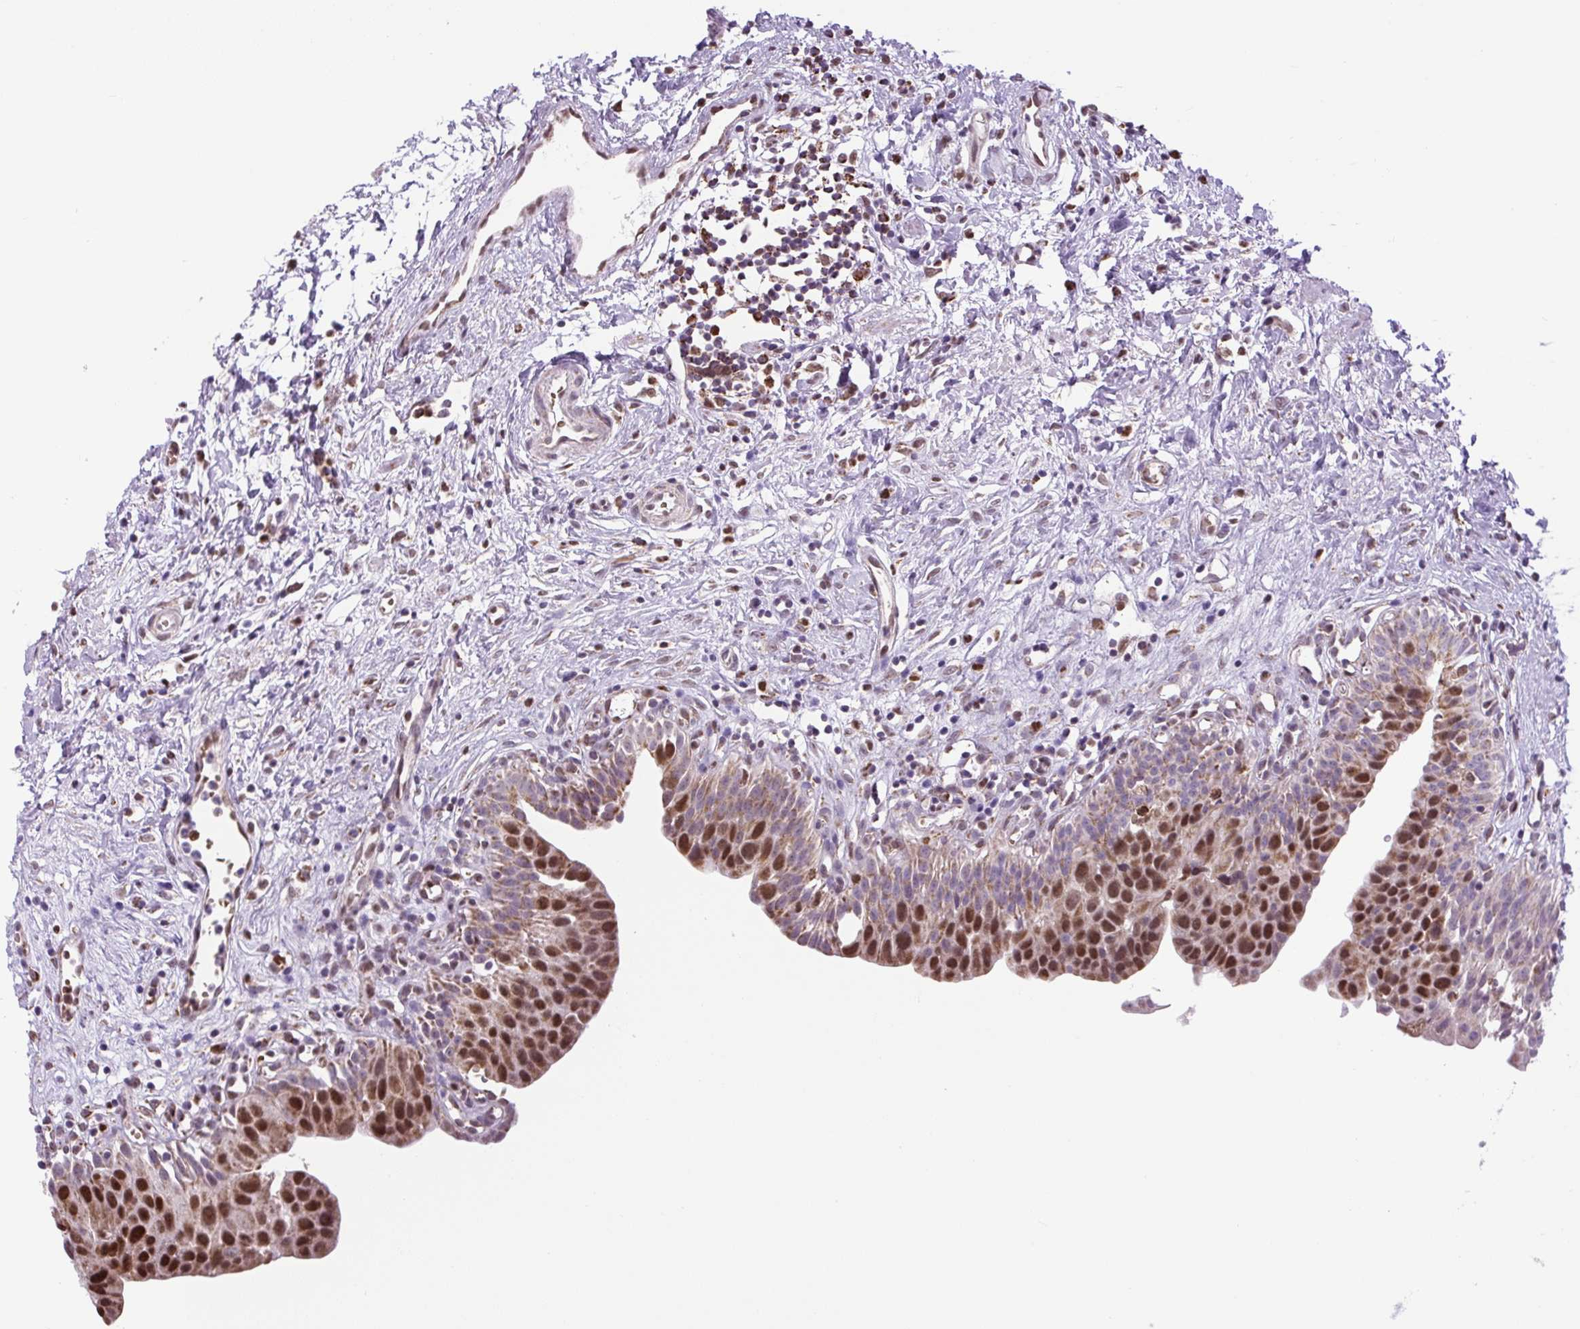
{"staining": {"intensity": "strong", "quantity": "25%-75%", "location": "cytoplasmic/membranous,nuclear"}, "tissue": "urinary bladder", "cell_type": "Urothelial cells", "image_type": "normal", "snomed": [{"axis": "morphology", "description": "Normal tissue, NOS"}, {"axis": "topography", "description": "Urinary bladder"}], "caption": "Immunohistochemistry (IHC) image of normal urinary bladder: human urinary bladder stained using immunohistochemistry demonstrates high levels of strong protein expression localized specifically in the cytoplasmic/membranous,nuclear of urothelial cells, appearing as a cytoplasmic/membranous,nuclear brown color.", "gene": "SCO2", "patient": {"sex": "male", "age": 51}}